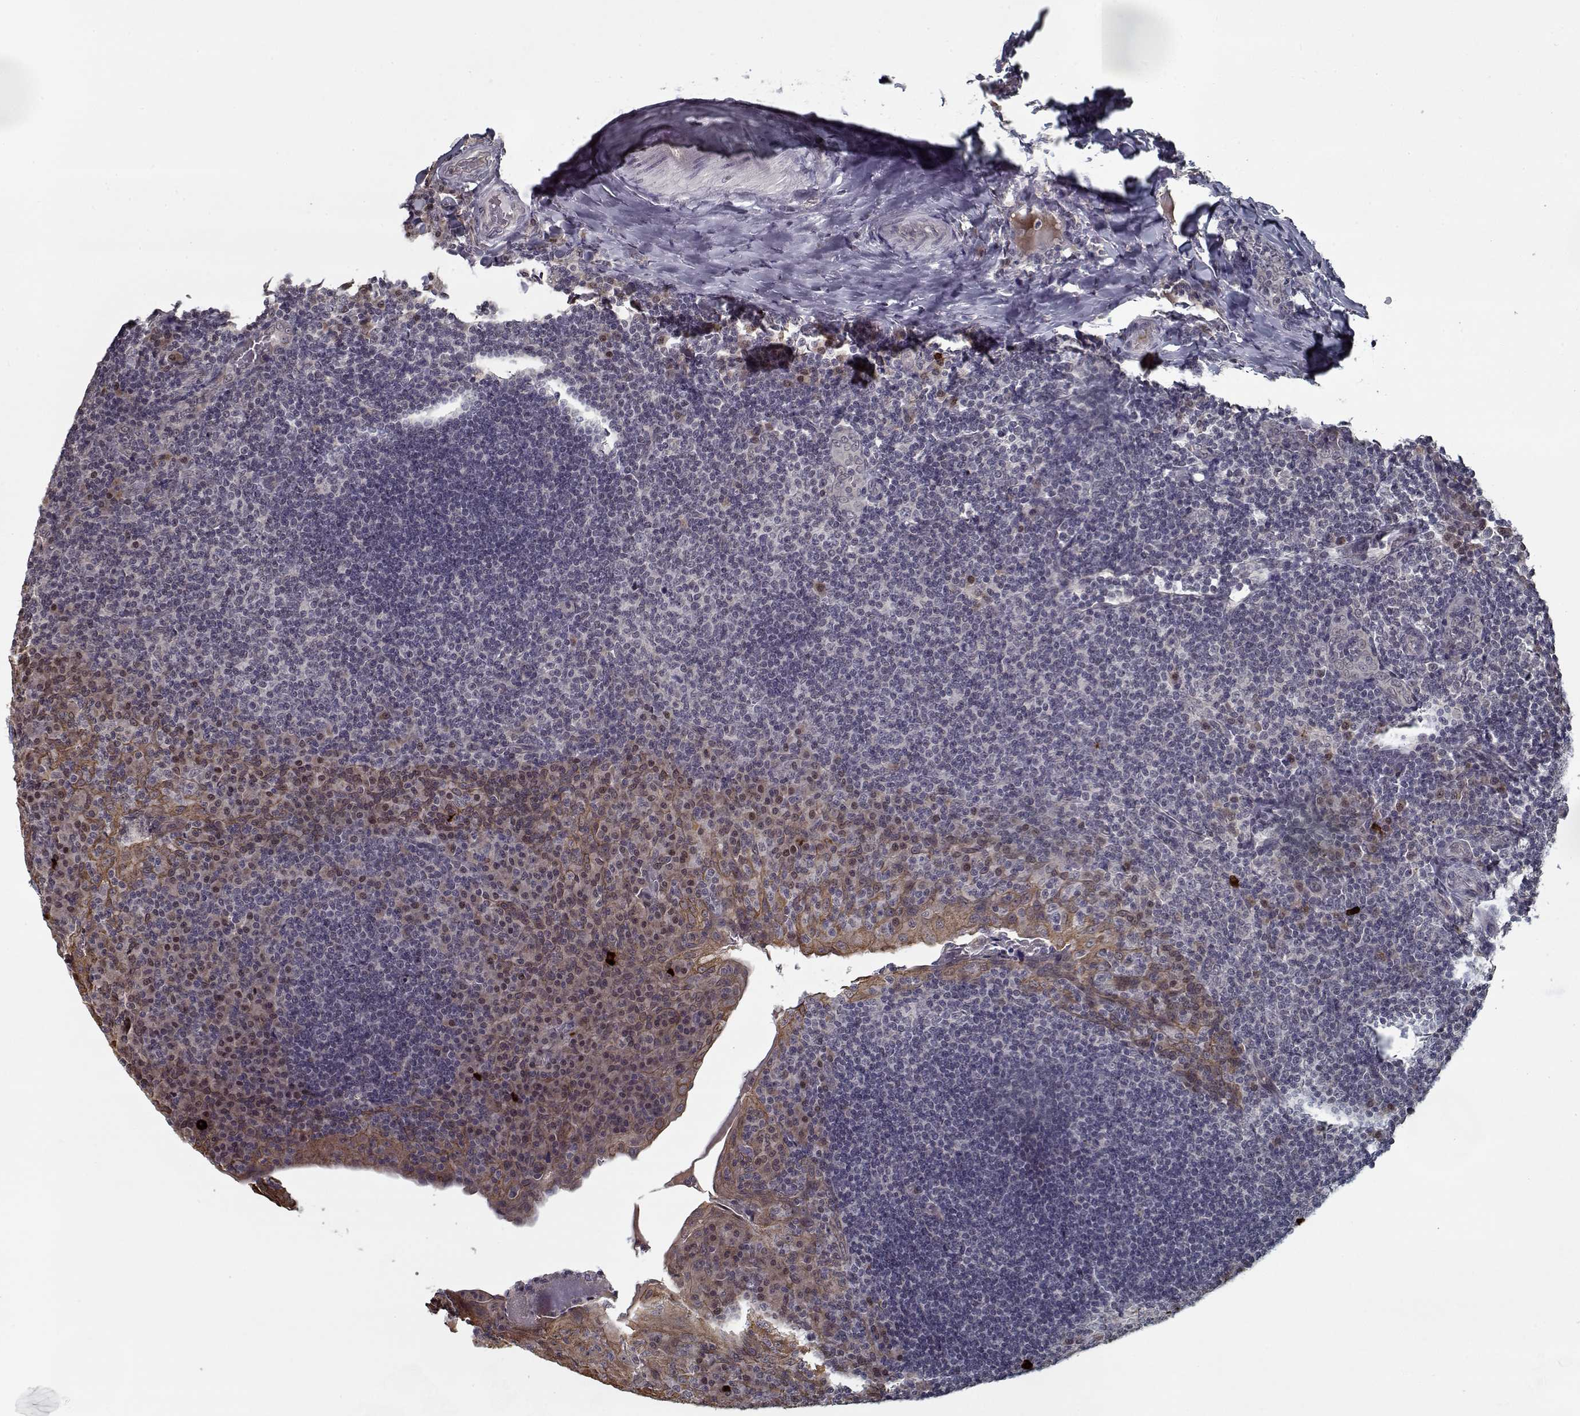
{"staining": {"intensity": "negative", "quantity": "none", "location": "none"}, "tissue": "tonsil", "cell_type": "Germinal center cells", "image_type": "normal", "snomed": [{"axis": "morphology", "description": "Normal tissue, NOS"}, {"axis": "topography", "description": "Tonsil"}], "caption": "DAB immunohistochemical staining of normal tonsil reveals no significant staining in germinal center cells.", "gene": "NLK", "patient": {"sex": "male", "age": 17}}